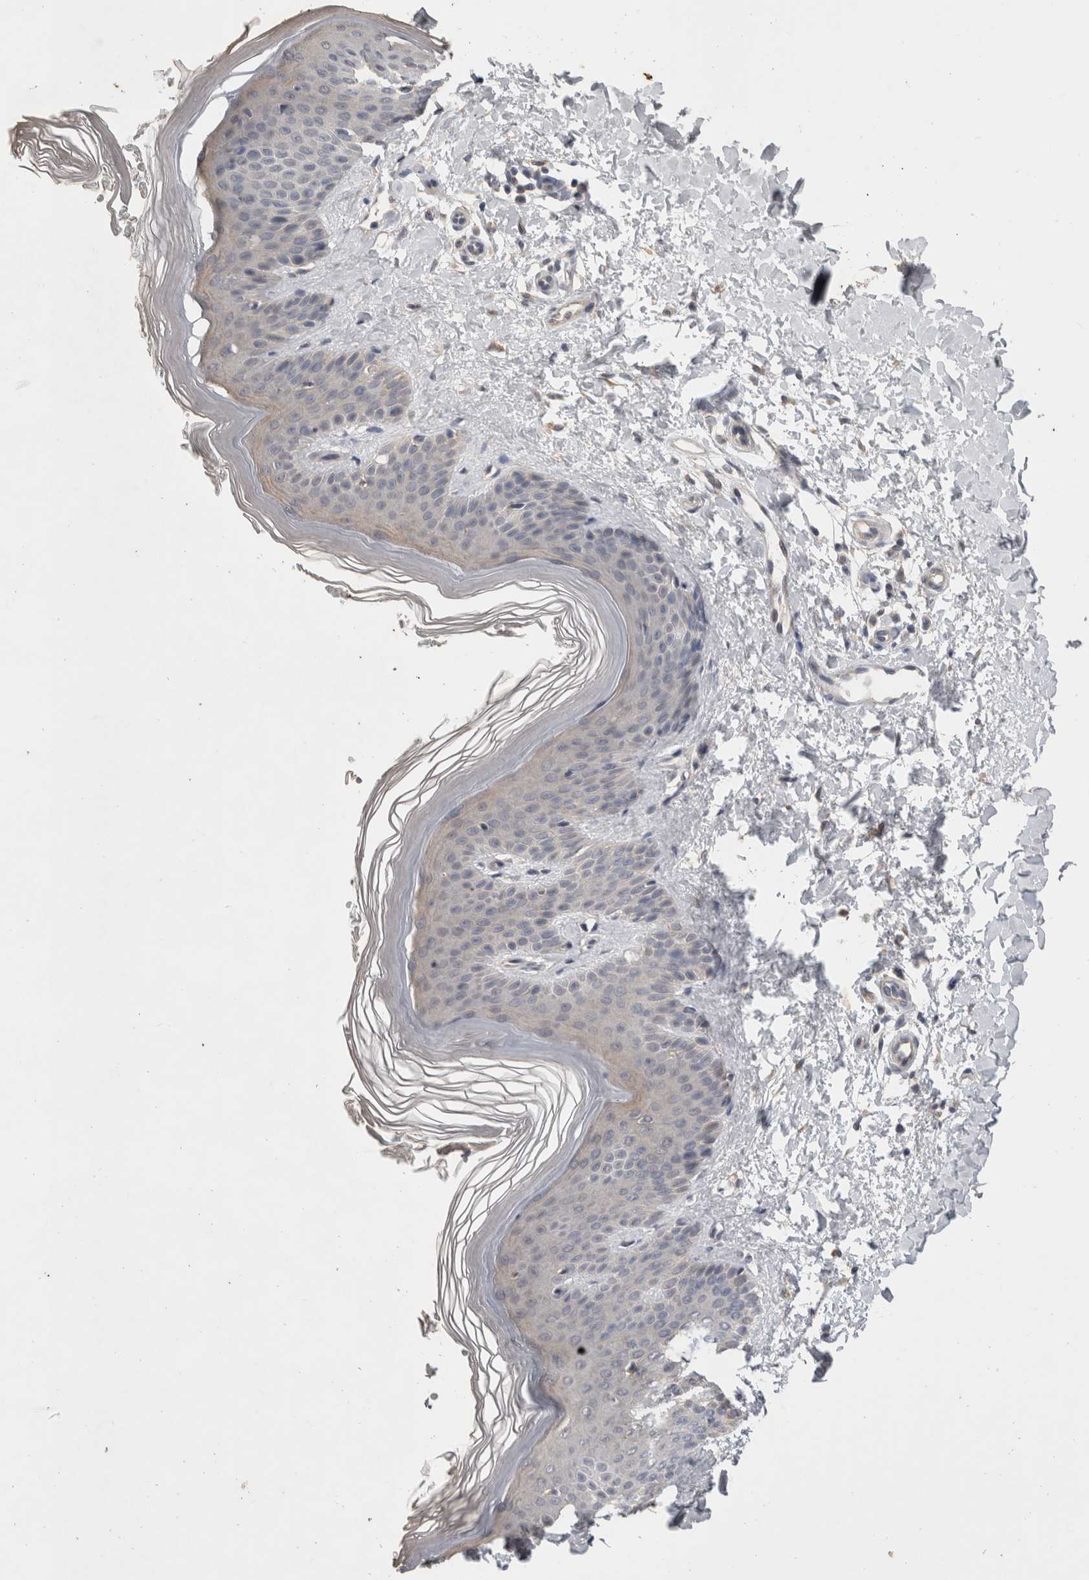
{"staining": {"intensity": "weak", "quantity": "25%-75%", "location": "cytoplasmic/membranous"}, "tissue": "skin", "cell_type": "Fibroblasts", "image_type": "normal", "snomed": [{"axis": "morphology", "description": "Normal tissue, NOS"}, {"axis": "morphology", "description": "Malignant melanoma, Metastatic site"}, {"axis": "topography", "description": "Skin"}], "caption": "This image reveals immunohistochemistry staining of unremarkable human skin, with low weak cytoplasmic/membranous expression in about 25%-75% of fibroblasts.", "gene": "FHOD3", "patient": {"sex": "male", "age": 41}}